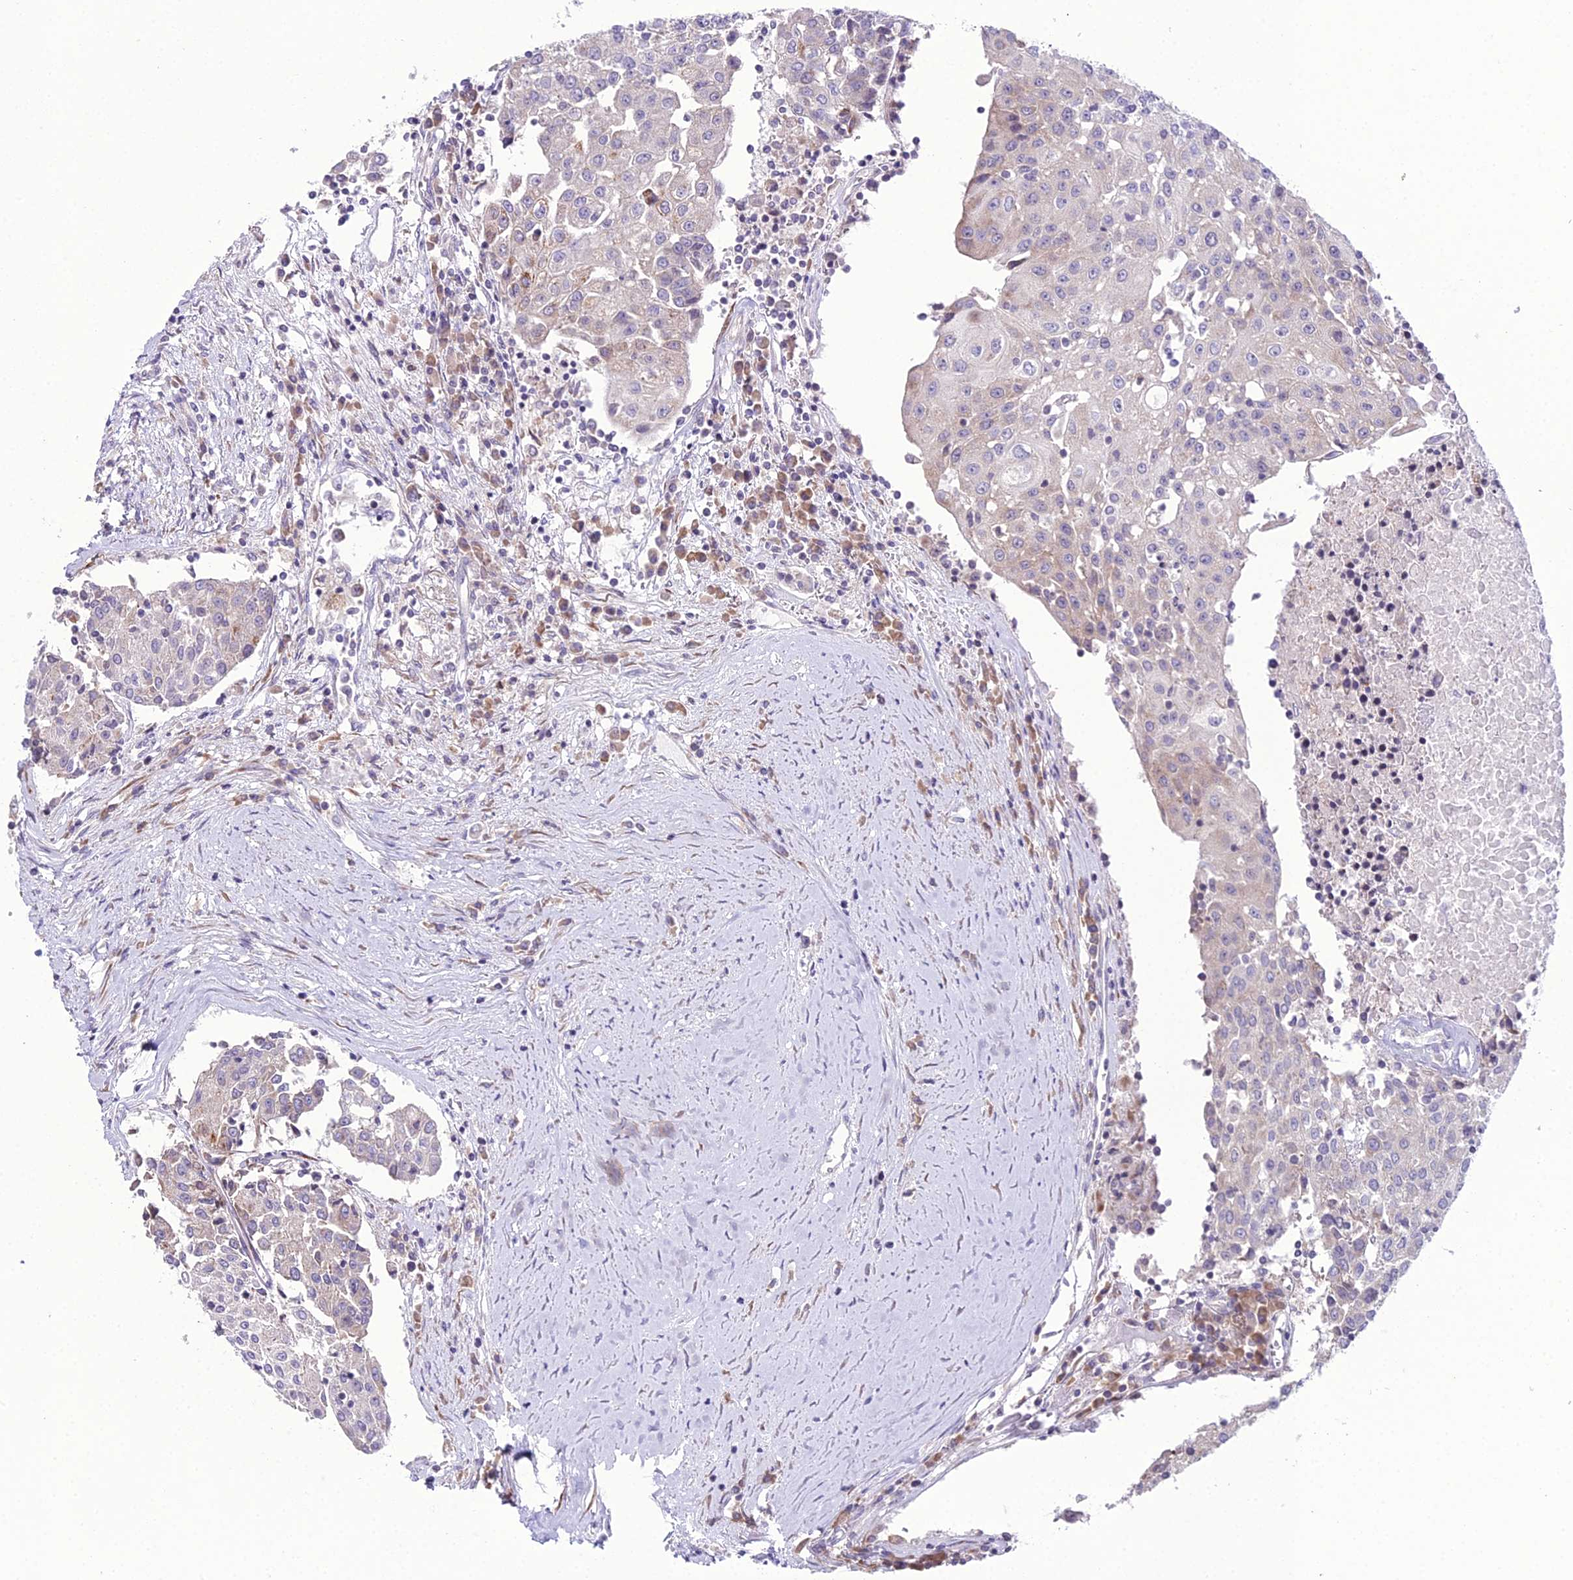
{"staining": {"intensity": "weak", "quantity": "<25%", "location": "cytoplasmic/membranous"}, "tissue": "urothelial cancer", "cell_type": "Tumor cells", "image_type": "cancer", "snomed": [{"axis": "morphology", "description": "Urothelial carcinoma, High grade"}, {"axis": "topography", "description": "Urinary bladder"}], "caption": "Tumor cells are negative for protein expression in human urothelial cancer.", "gene": "RPS26", "patient": {"sex": "female", "age": 85}}